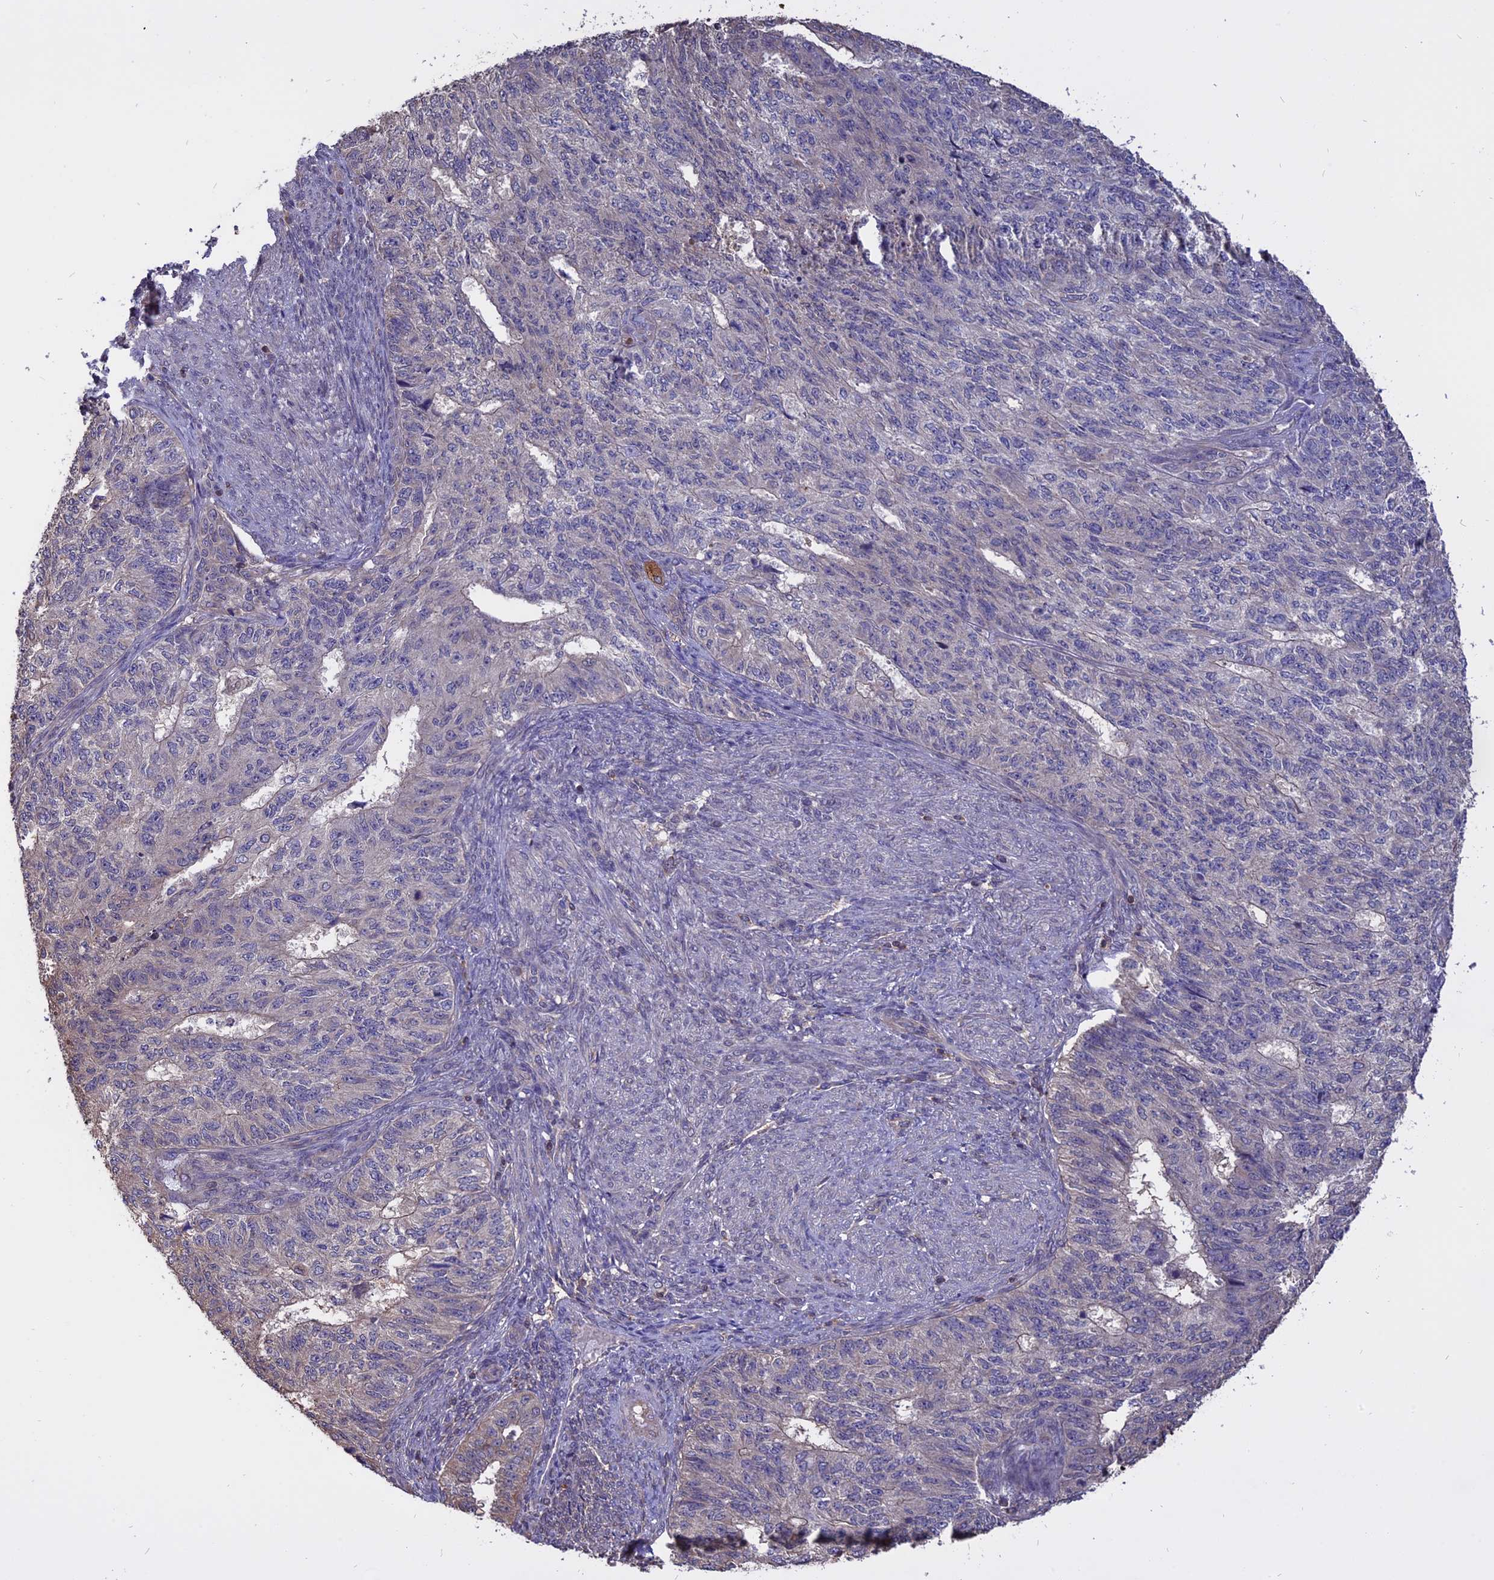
{"staining": {"intensity": "negative", "quantity": "none", "location": "none"}, "tissue": "endometrial cancer", "cell_type": "Tumor cells", "image_type": "cancer", "snomed": [{"axis": "morphology", "description": "Adenocarcinoma, NOS"}, {"axis": "topography", "description": "Endometrium"}], "caption": "Tumor cells are negative for brown protein staining in adenocarcinoma (endometrial).", "gene": "CARMIL2", "patient": {"sex": "female", "age": 32}}